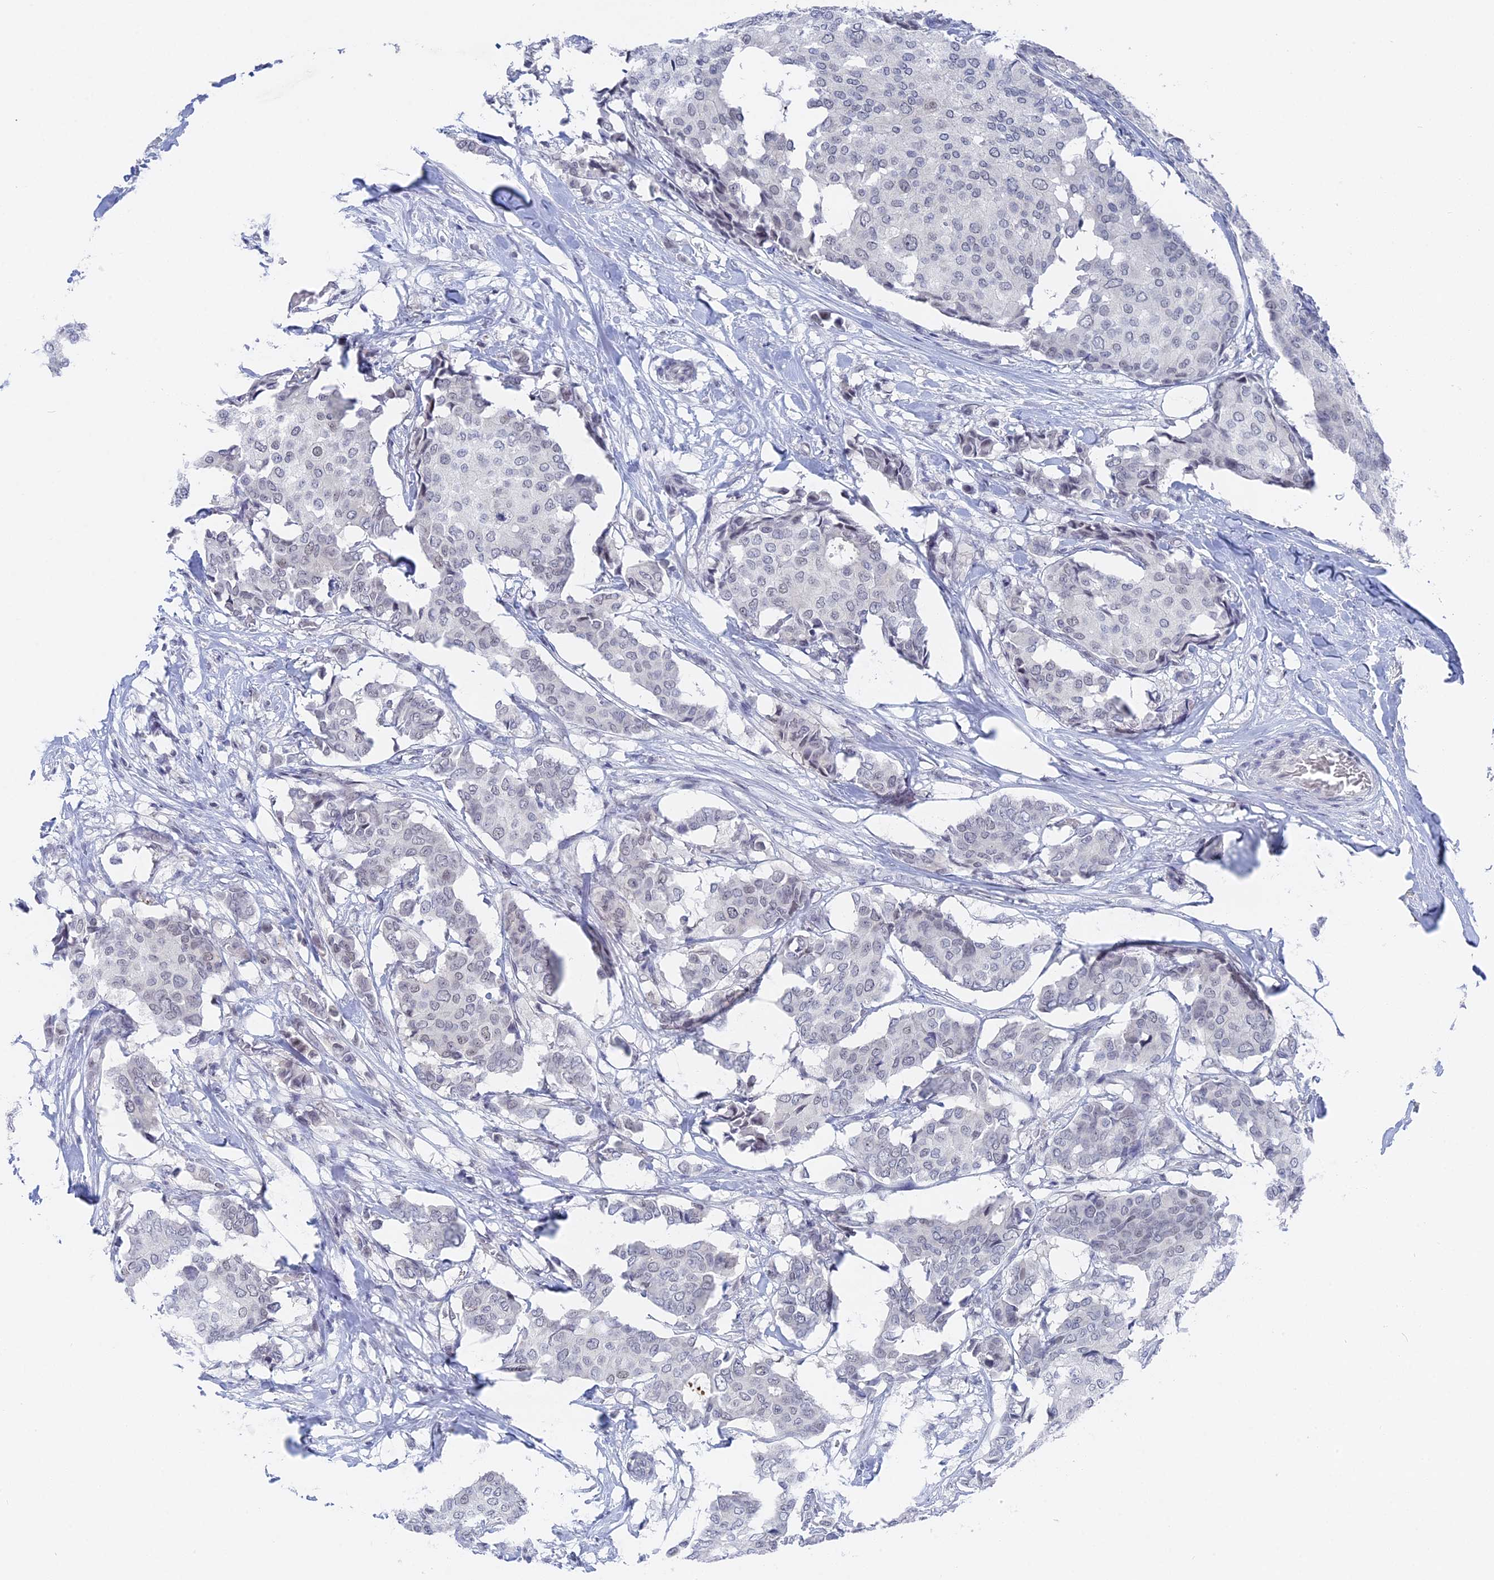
{"staining": {"intensity": "negative", "quantity": "none", "location": "none"}, "tissue": "breast cancer", "cell_type": "Tumor cells", "image_type": "cancer", "snomed": [{"axis": "morphology", "description": "Duct carcinoma"}, {"axis": "topography", "description": "Breast"}], "caption": "This is an IHC histopathology image of human breast invasive ductal carcinoma. There is no expression in tumor cells.", "gene": "BRD2", "patient": {"sex": "female", "age": 75}}